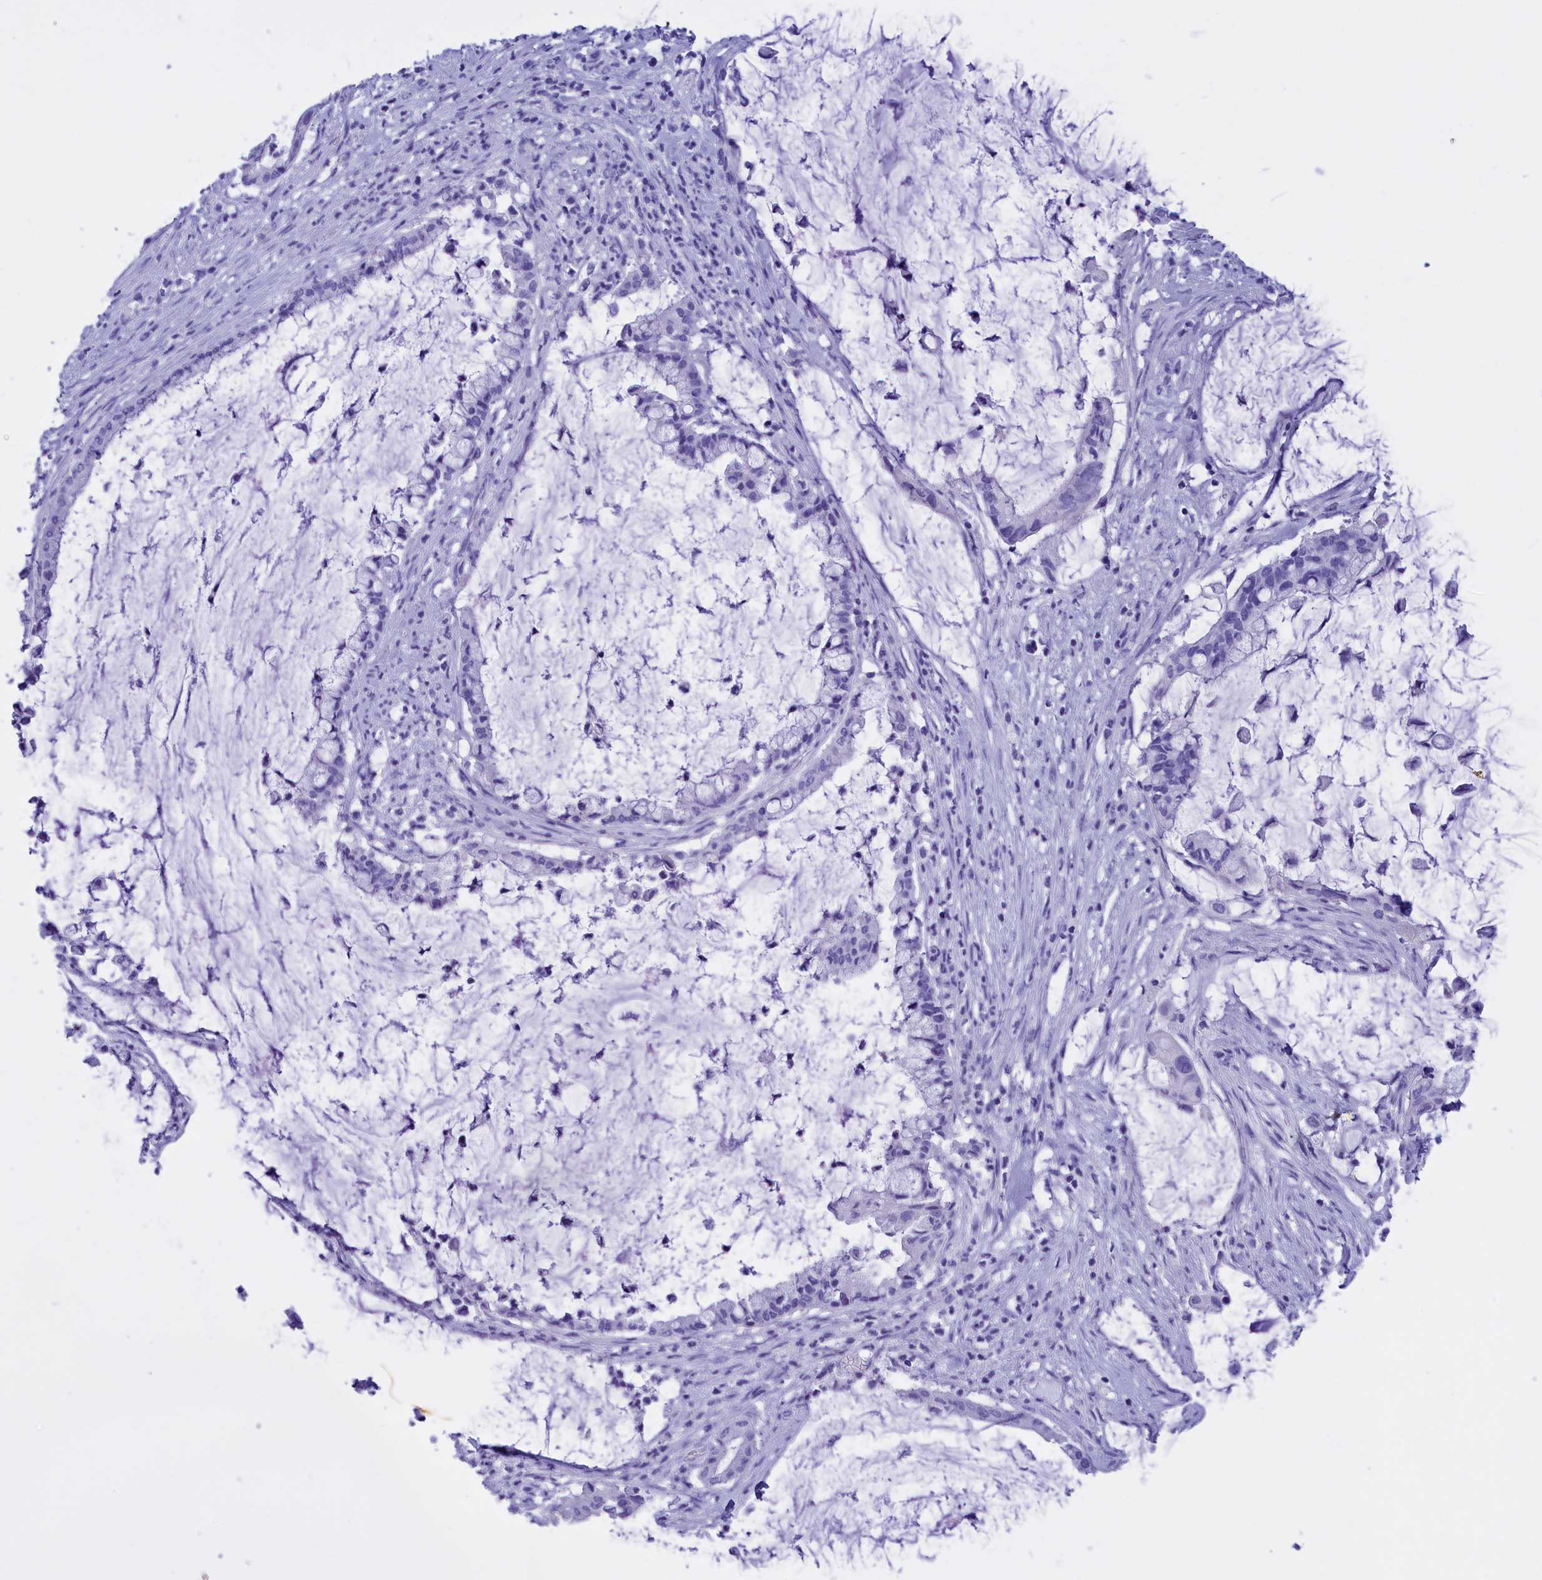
{"staining": {"intensity": "negative", "quantity": "none", "location": "none"}, "tissue": "pancreatic cancer", "cell_type": "Tumor cells", "image_type": "cancer", "snomed": [{"axis": "morphology", "description": "Adenocarcinoma, NOS"}, {"axis": "topography", "description": "Pancreas"}], "caption": "An IHC image of pancreatic adenocarcinoma is shown. There is no staining in tumor cells of pancreatic adenocarcinoma. Nuclei are stained in blue.", "gene": "BRI3", "patient": {"sex": "male", "age": 41}}